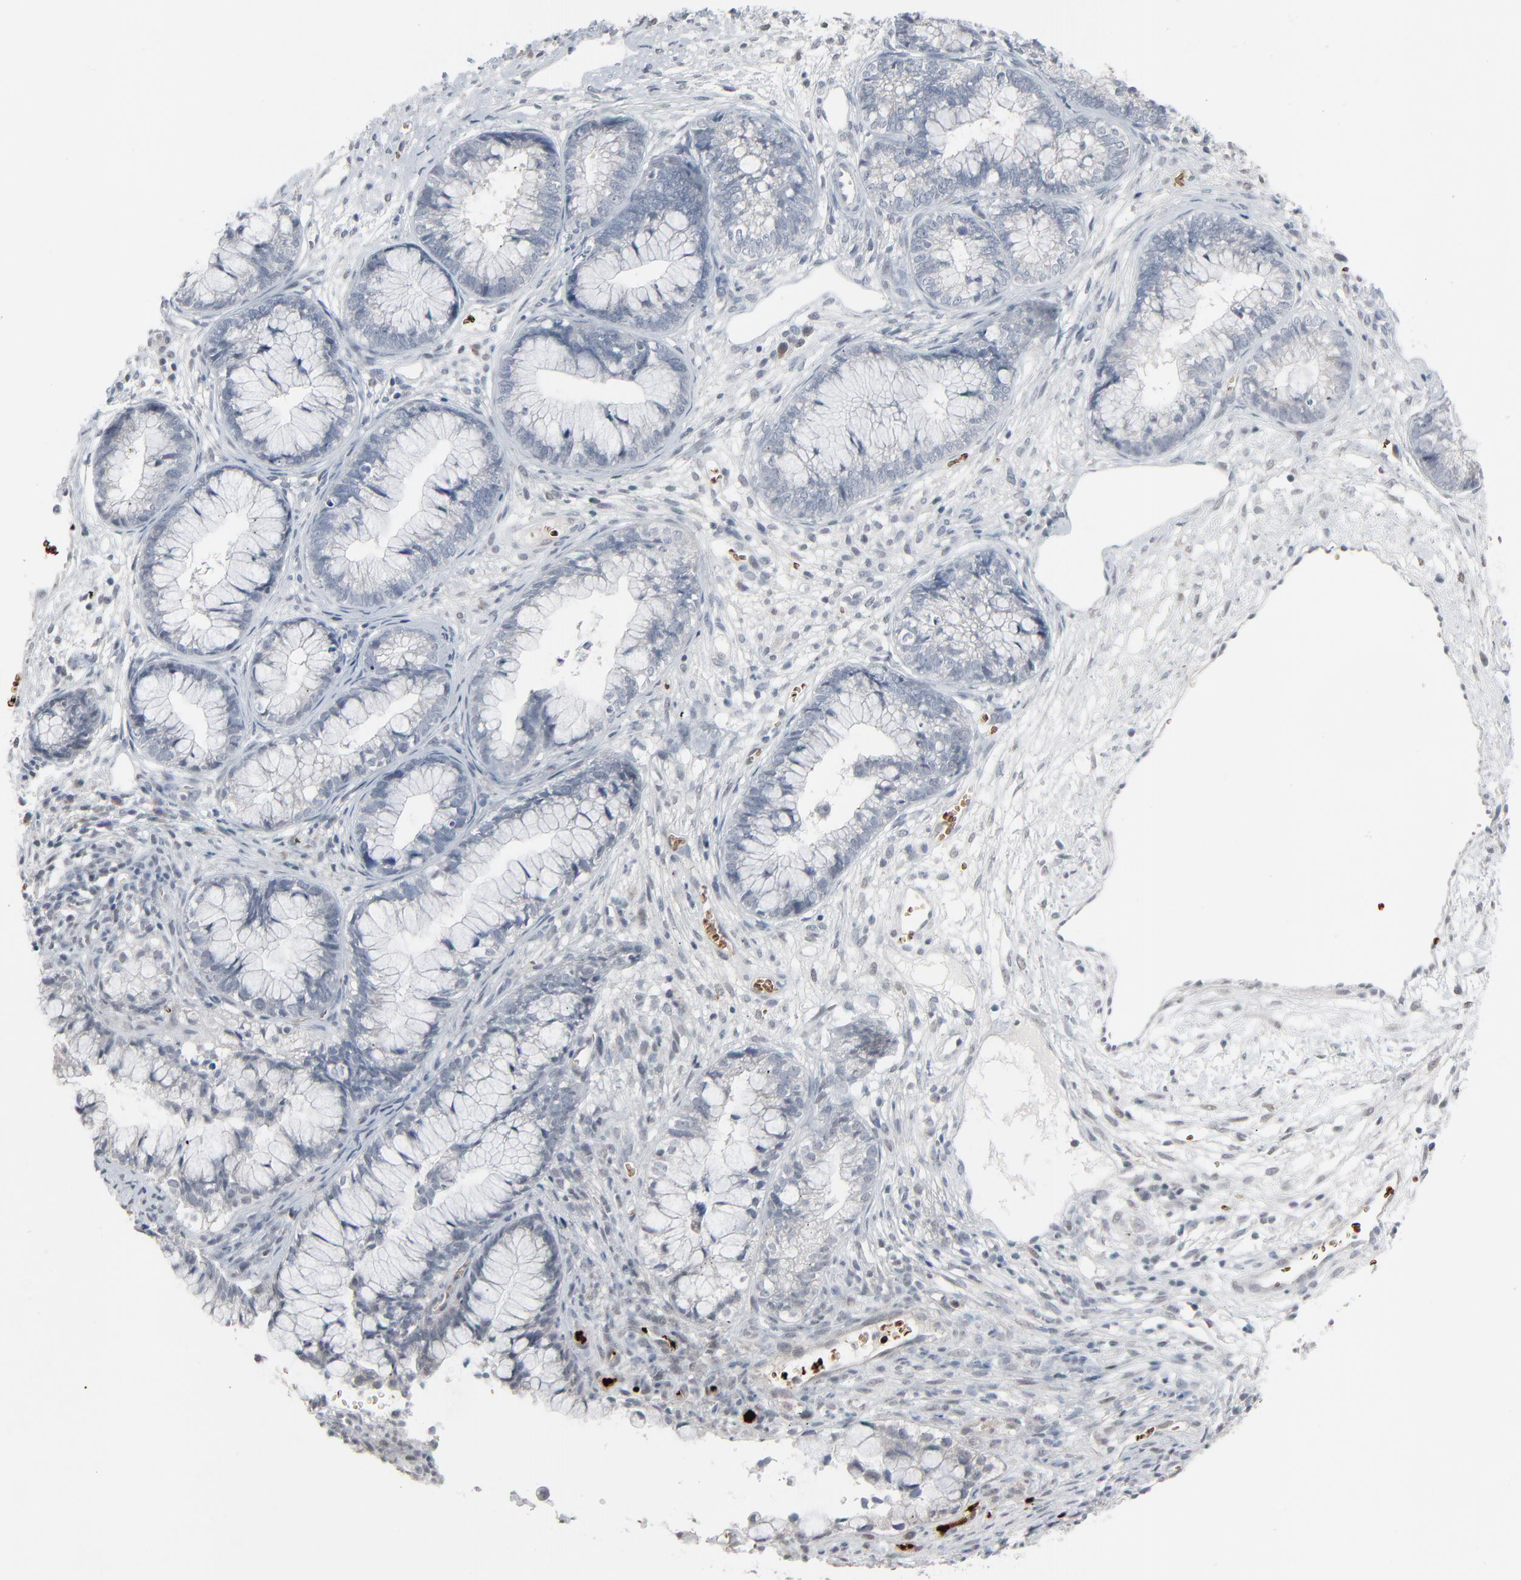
{"staining": {"intensity": "negative", "quantity": "none", "location": "none"}, "tissue": "cervical cancer", "cell_type": "Tumor cells", "image_type": "cancer", "snomed": [{"axis": "morphology", "description": "Adenocarcinoma, NOS"}, {"axis": "topography", "description": "Cervix"}], "caption": "This is a image of immunohistochemistry staining of adenocarcinoma (cervical), which shows no expression in tumor cells.", "gene": "SAGE1", "patient": {"sex": "female", "age": 44}}